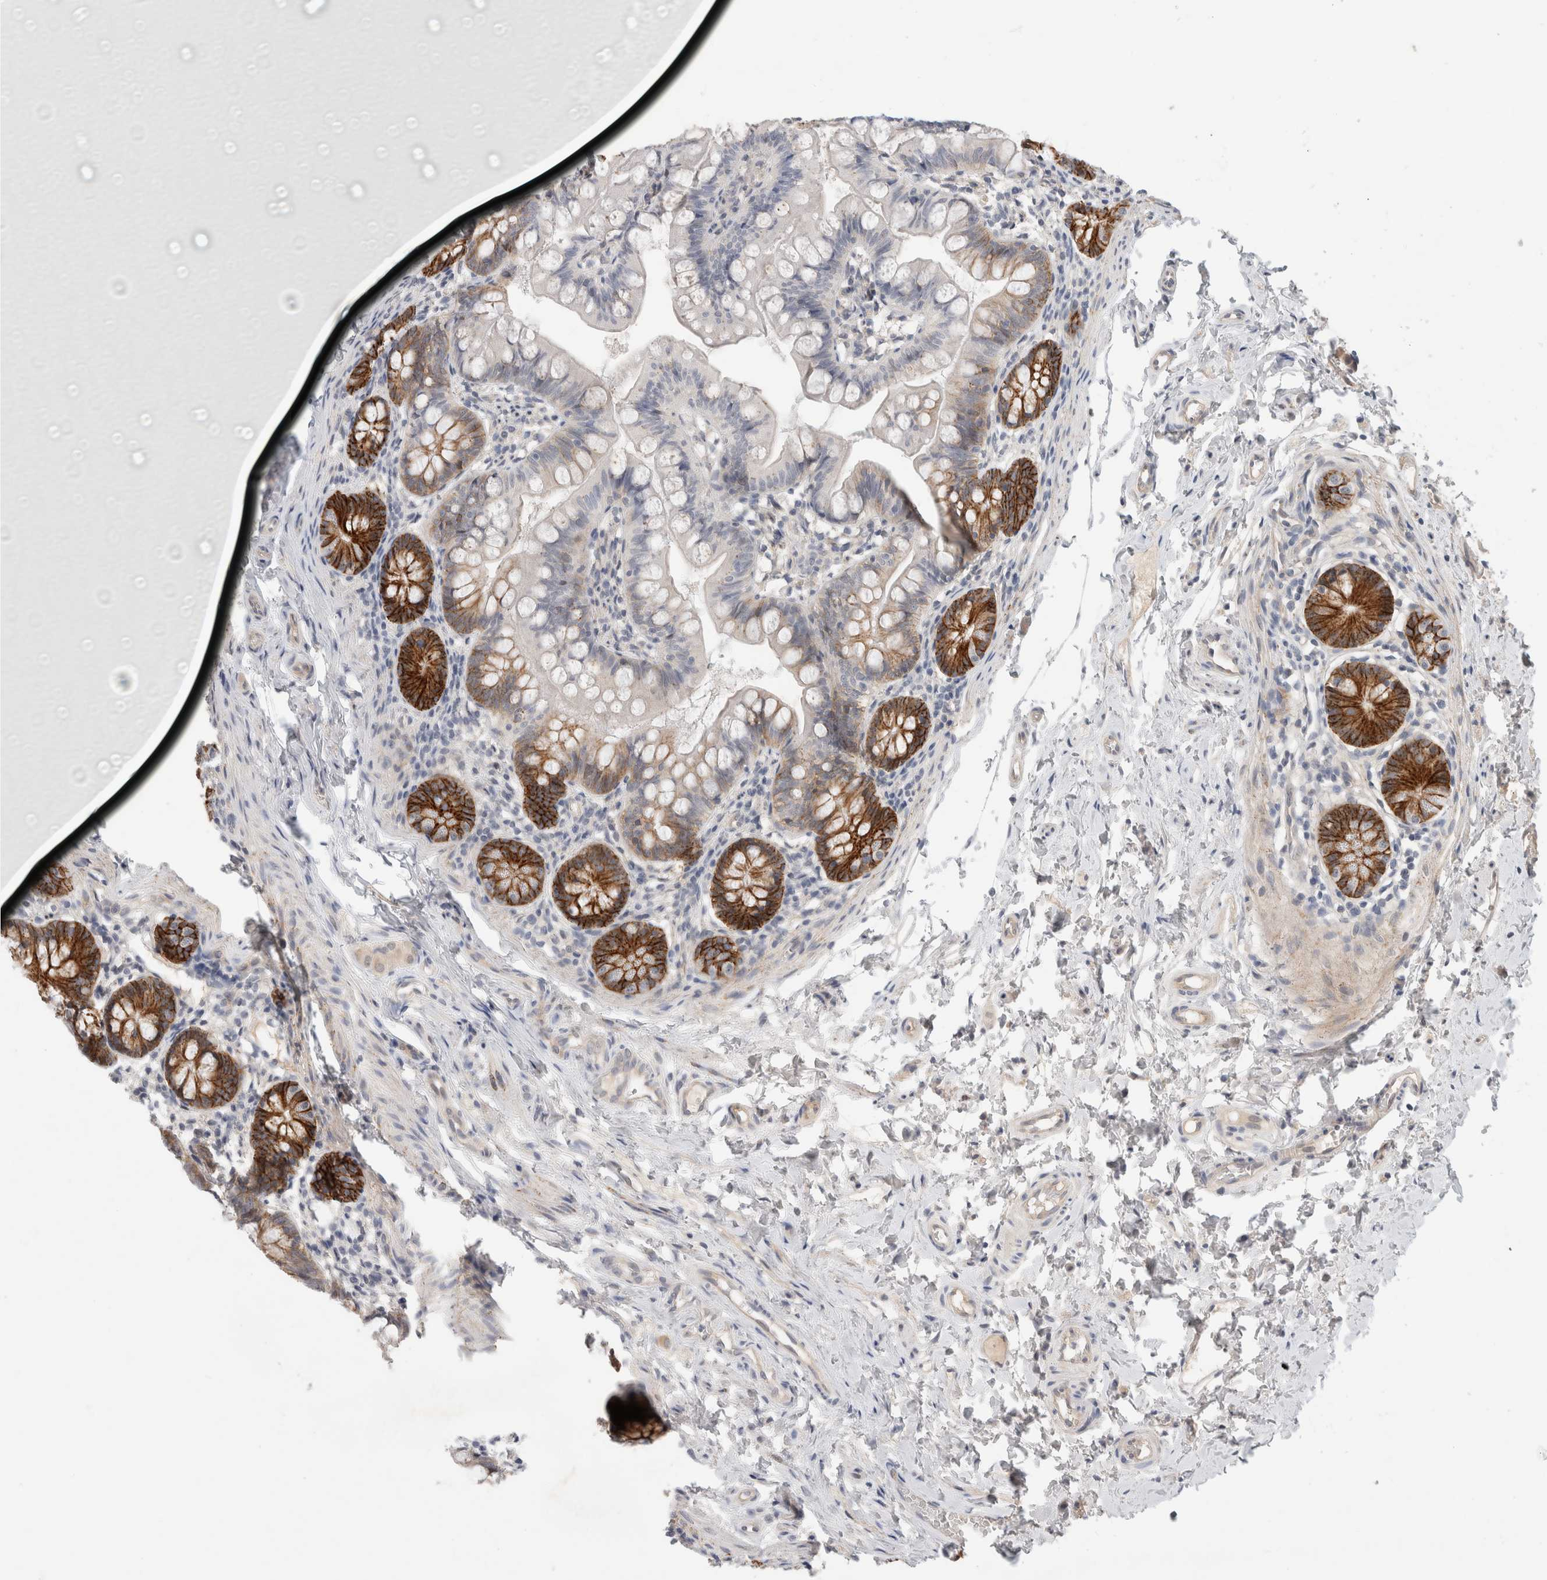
{"staining": {"intensity": "strong", "quantity": "25%-75%", "location": "cytoplasmic/membranous"}, "tissue": "small intestine", "cell_type": "Glandular cells", "image_type": "normal", "snomed": [{"axis": "morphology", "description": "Normal tissue, NOS"}, {"axis": "topography", "description": "Small intestine"}], "caption": "Immunohistochemistry (IHC) (DAB (3,3'-diaminobenzidine)) staining of benign small intestine exhibits strong cytoplasmic/membranous protein positivity in approximately 25%-75% of glandular cells.", "gene": "HCN3", "patient": {"sex": "male", "age": 7}}